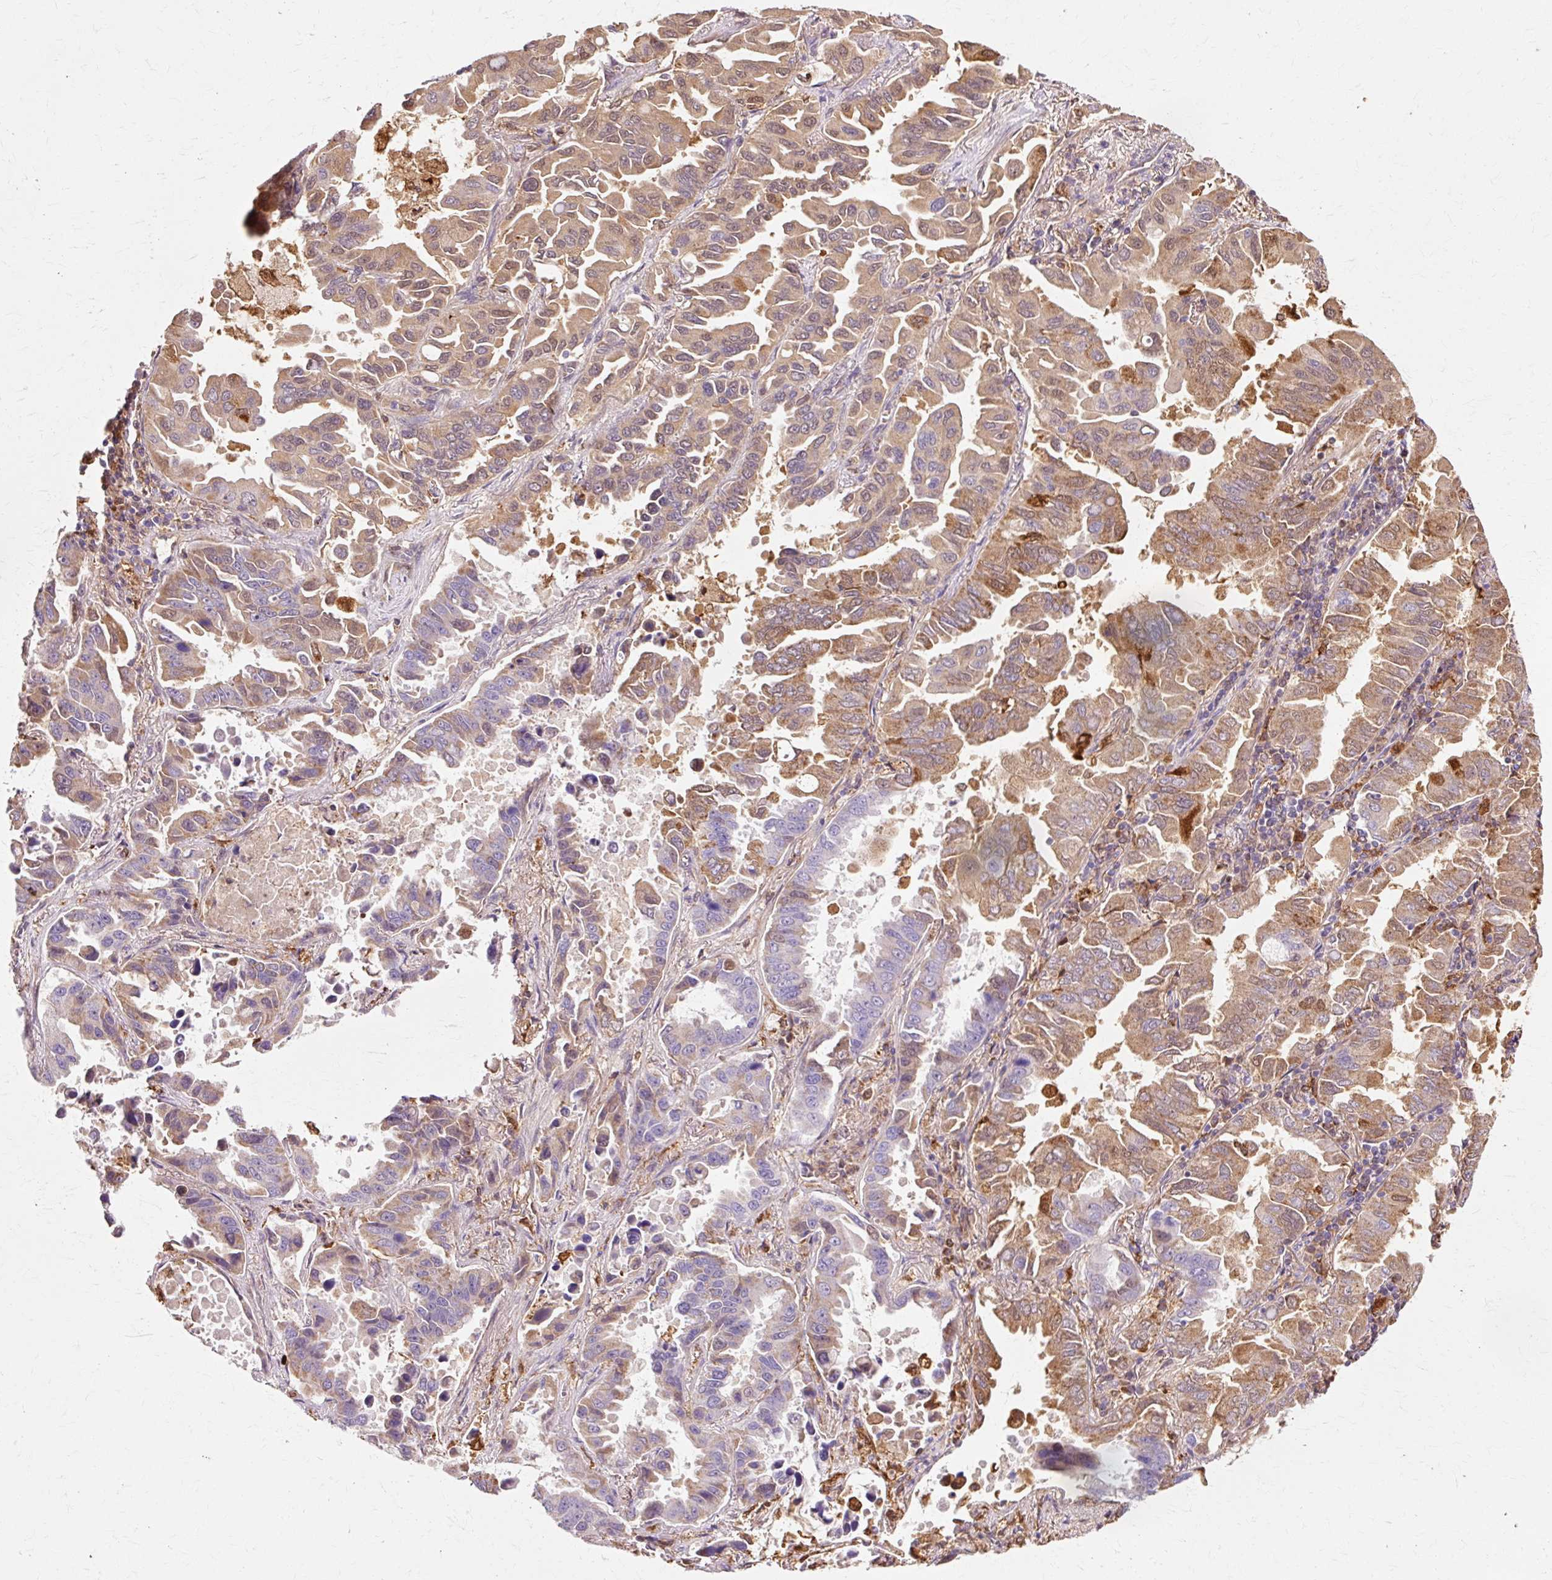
{"staining": {"intensity": "moderate", "quantity": "25%-75%", "location": "cytoplasmic/membranous"}, "tissue": "lung cancer", "cell_type": "Tumor cells", "image_type": "cancer", "snomed": [{"axis": "morphology", "description": "Adenocarcinoma, NOS"}, {"axis": "topography", "description": "Lung"}], "caption": "Immunohistochemical staining of lung cancer (adenocarcinoma) exhibits moderate cytoplasmic/membranous protein expression in approximately 25%-75% of tumor cells. The protein is stained brown, and the nuclei are stained in blue (DAB (3,3'-diaminobenzidine) IHC with brightfield microscopy, high magnification).", "gene": "GPX1", "patient": {"sex": "male", "age": 64}}